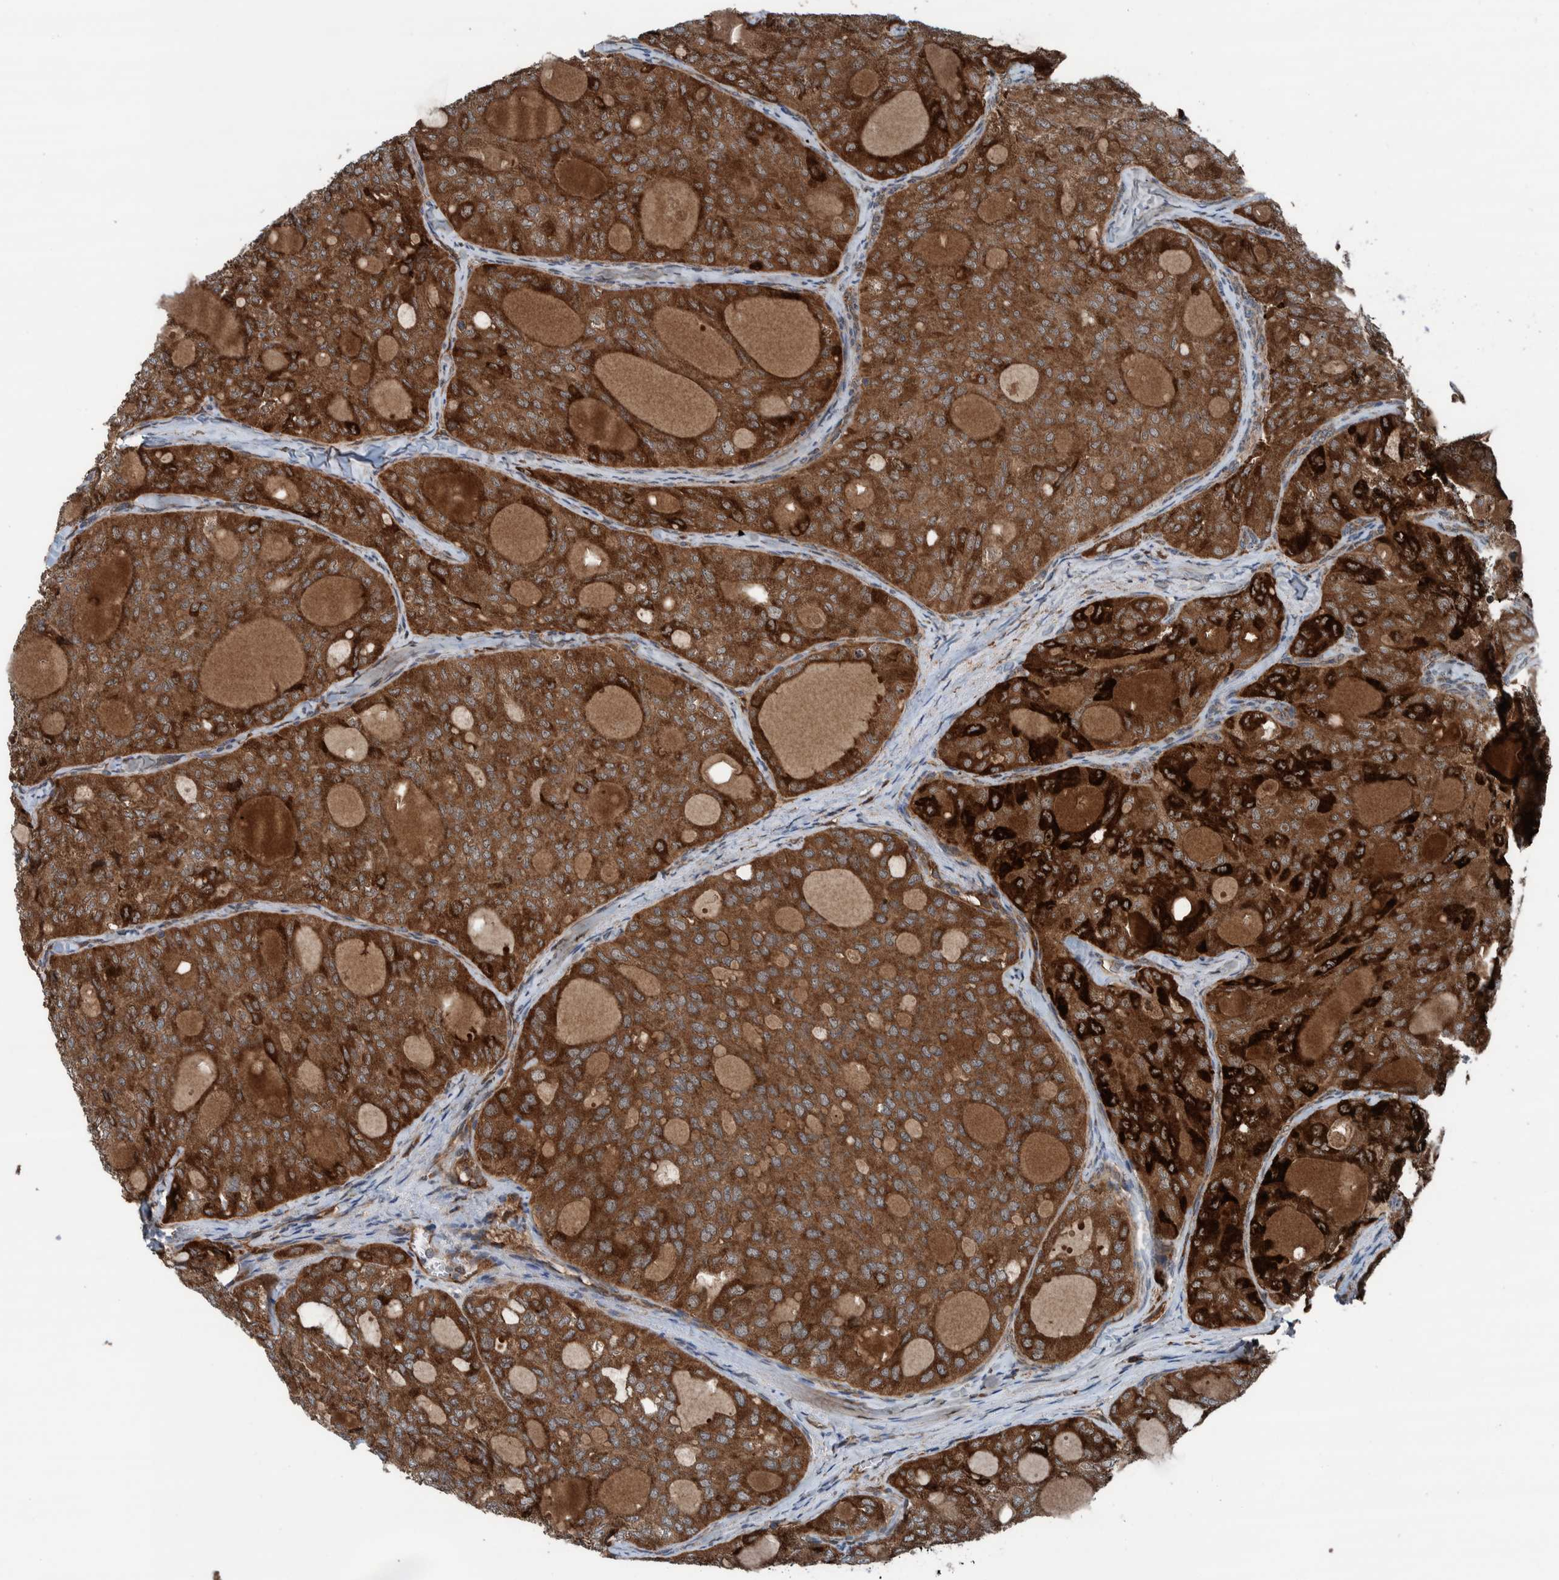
{"staining": {"intensity": "strong", "quantity": ">75%", "location": "cytoplasmic/membranous"}, "tissue": "thyroid cancer", "cell_type": "Tumor cells", "image_type": "cancer", "snomed": [{"axis": "morphology", "description": "Follicular adenoma carcinoma, NOS"}, {"axis": "topography", "description": "Thyroid gland"}], "caption": "Protein staining displays strong cytoplasmic/membranous expression in approximately >75% of tumor cells in thyroid cancer (follicular adenoma carcinoma).", "gene": "CUEDC1", "patient": {"sex": "male", "age": 75}}